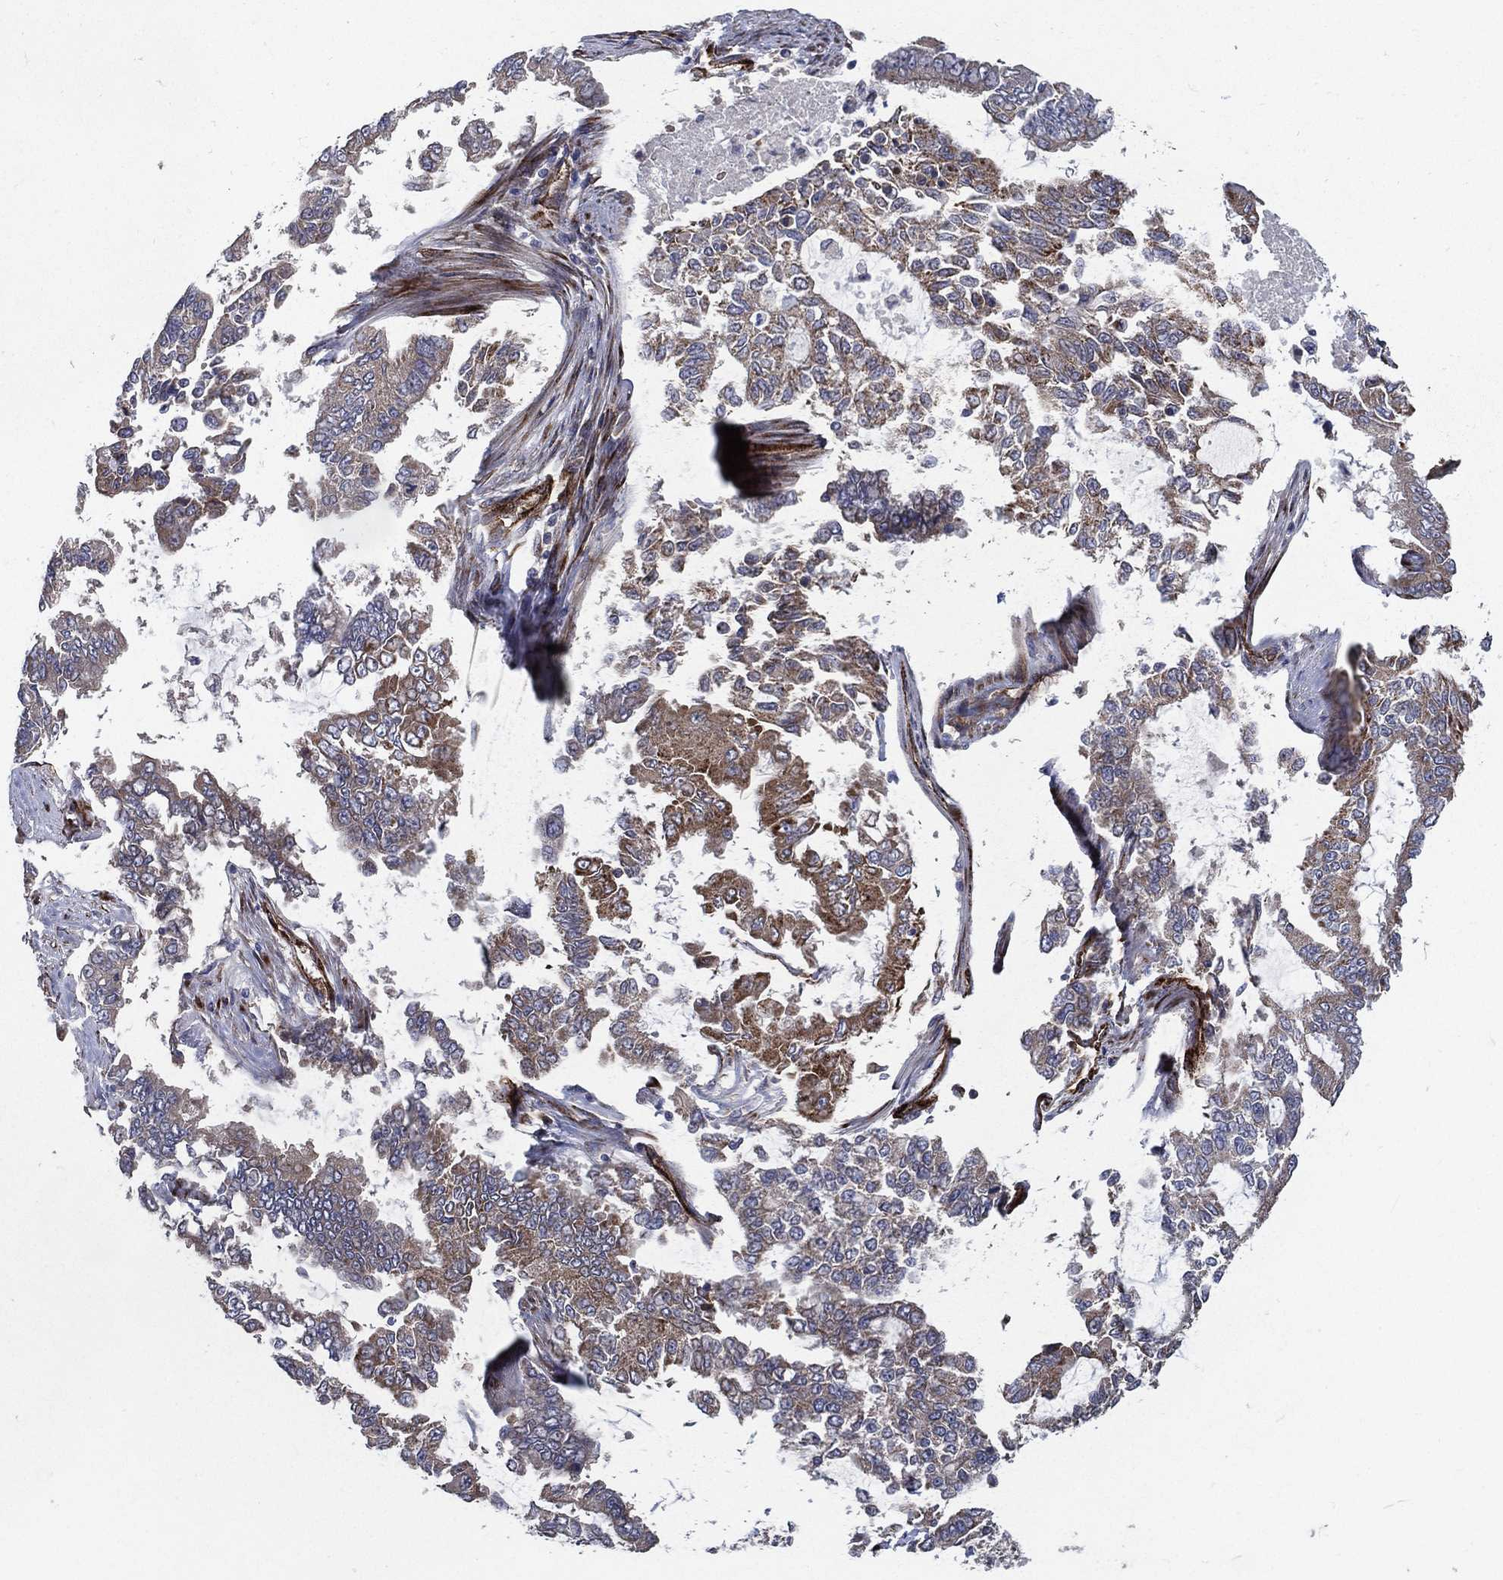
{"staining": {"intensity": "moderate", "quantity": "<25%", "location": "cytoplasmic/membranous"}, "tissue": "endometrial cancer", "cell_type": "Tumor cells", "image_type": "cancer", "snomed": [{"axis": "morphology", "description": "Adenocarcinoma, NOS"}, {"axis": "topography", "description": "Uterus"}], "caption": "Protein staining of adenocarcinoma (endometrial) tissue reveals moderate cytoplasmic/membranous staining in approximately <25% of tumor cells.", "gene": "ARHGAP11A", "patient": {"sex": "female", "age": 59}}